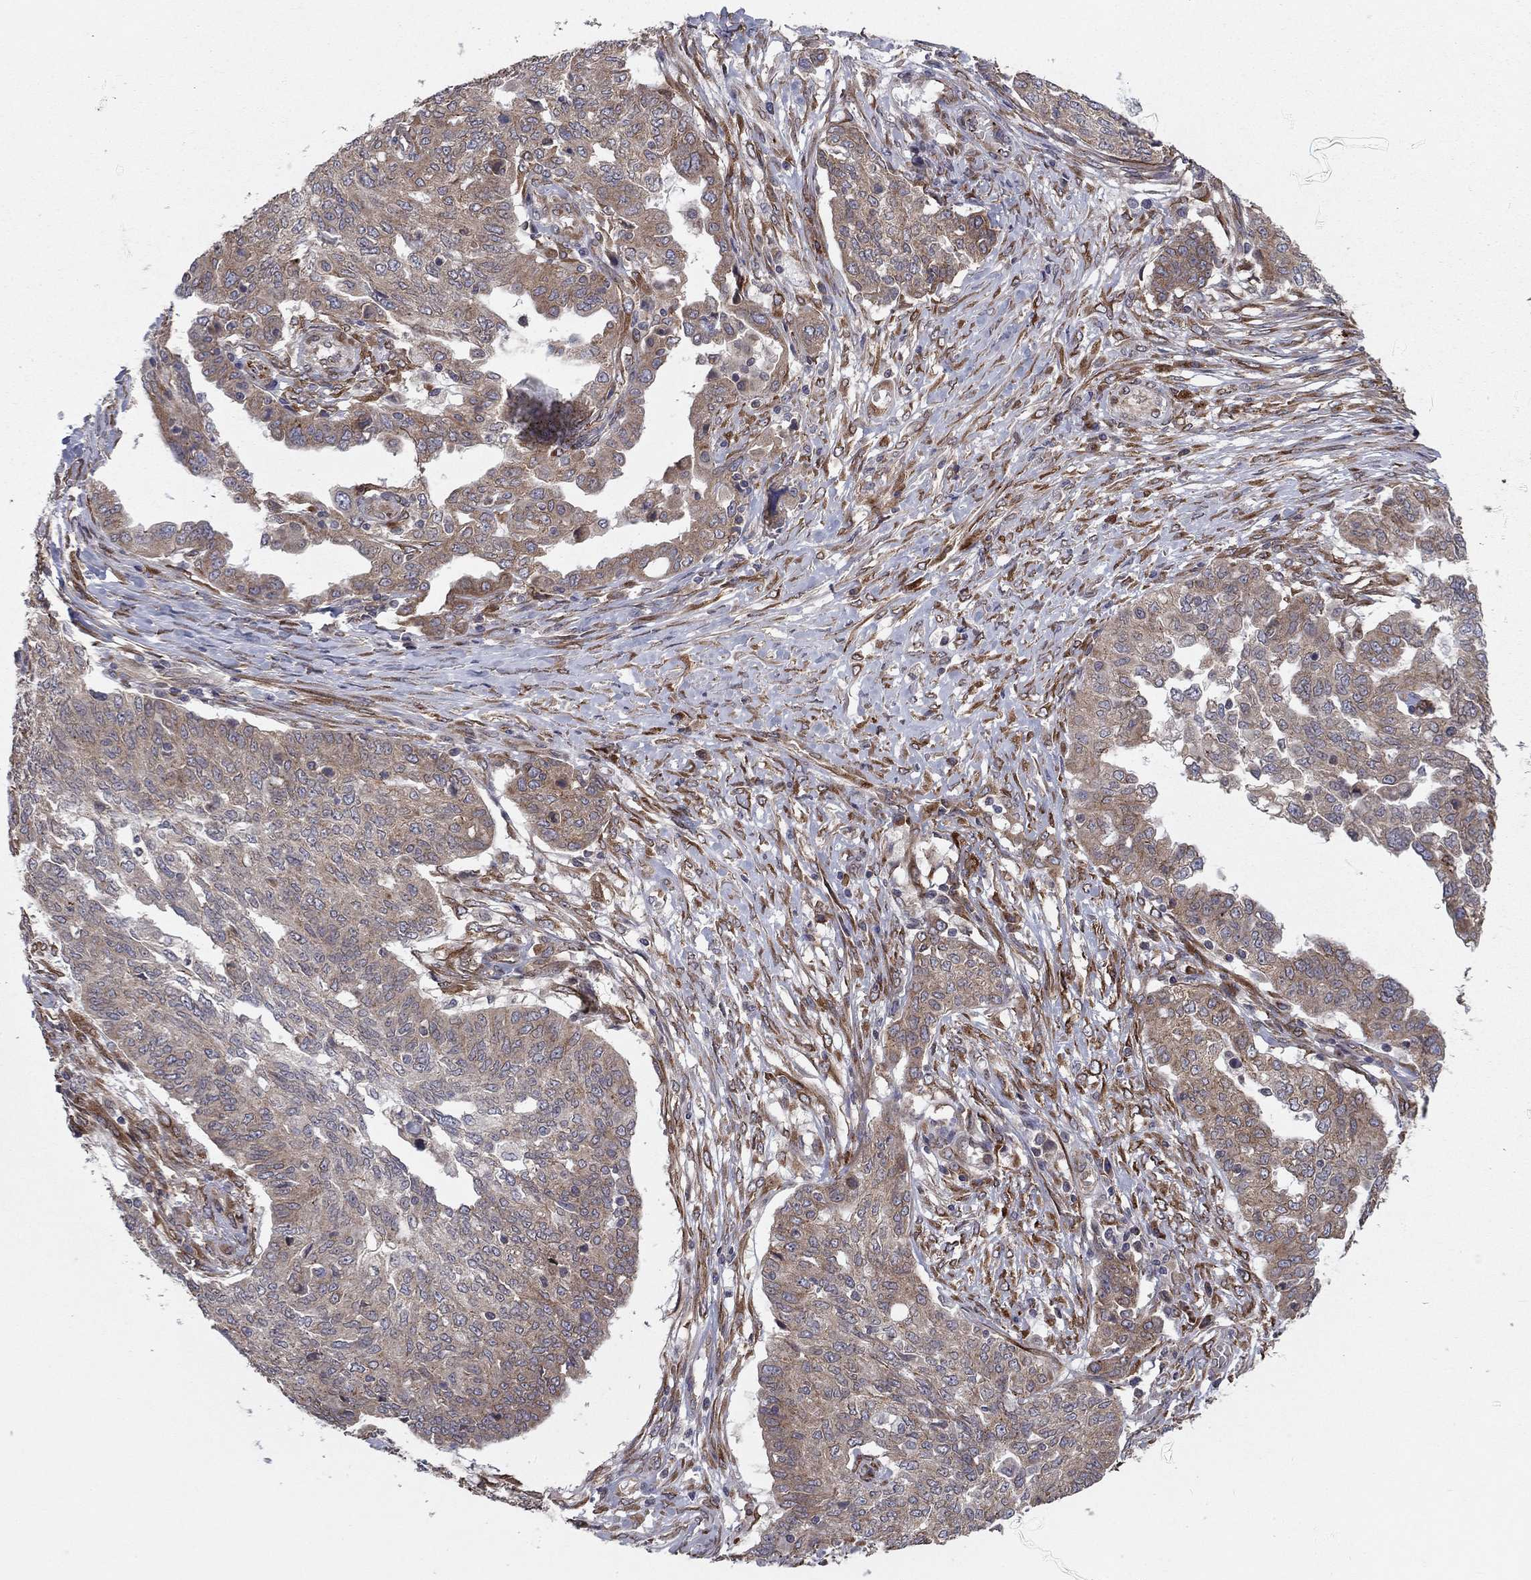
{"staining": {"intensity": "weak", "quantity": "25%-75%", "location": "cytoplasmic/membranous"}, "tissue": "ovarian cancer", "cell_type": "Tumor cells", "image_type": "cancer", "snomed": [{"axis": "morphology", "description": "Cystadenocarcinoma, serous, NOS"}, {"axis": "topography", "description": "Ovary"}], "caption": "An immunohistochemistry (IHC) image of neoplastic tissue is shown. Protein staining in brown shows weak cytoplasmic/membranous positivity in ovarian cancer (serous cystadenocarcinoma) within tumor cells.", "gene": "YIF1A", "patient": {"sex": "female", "age": 67}}